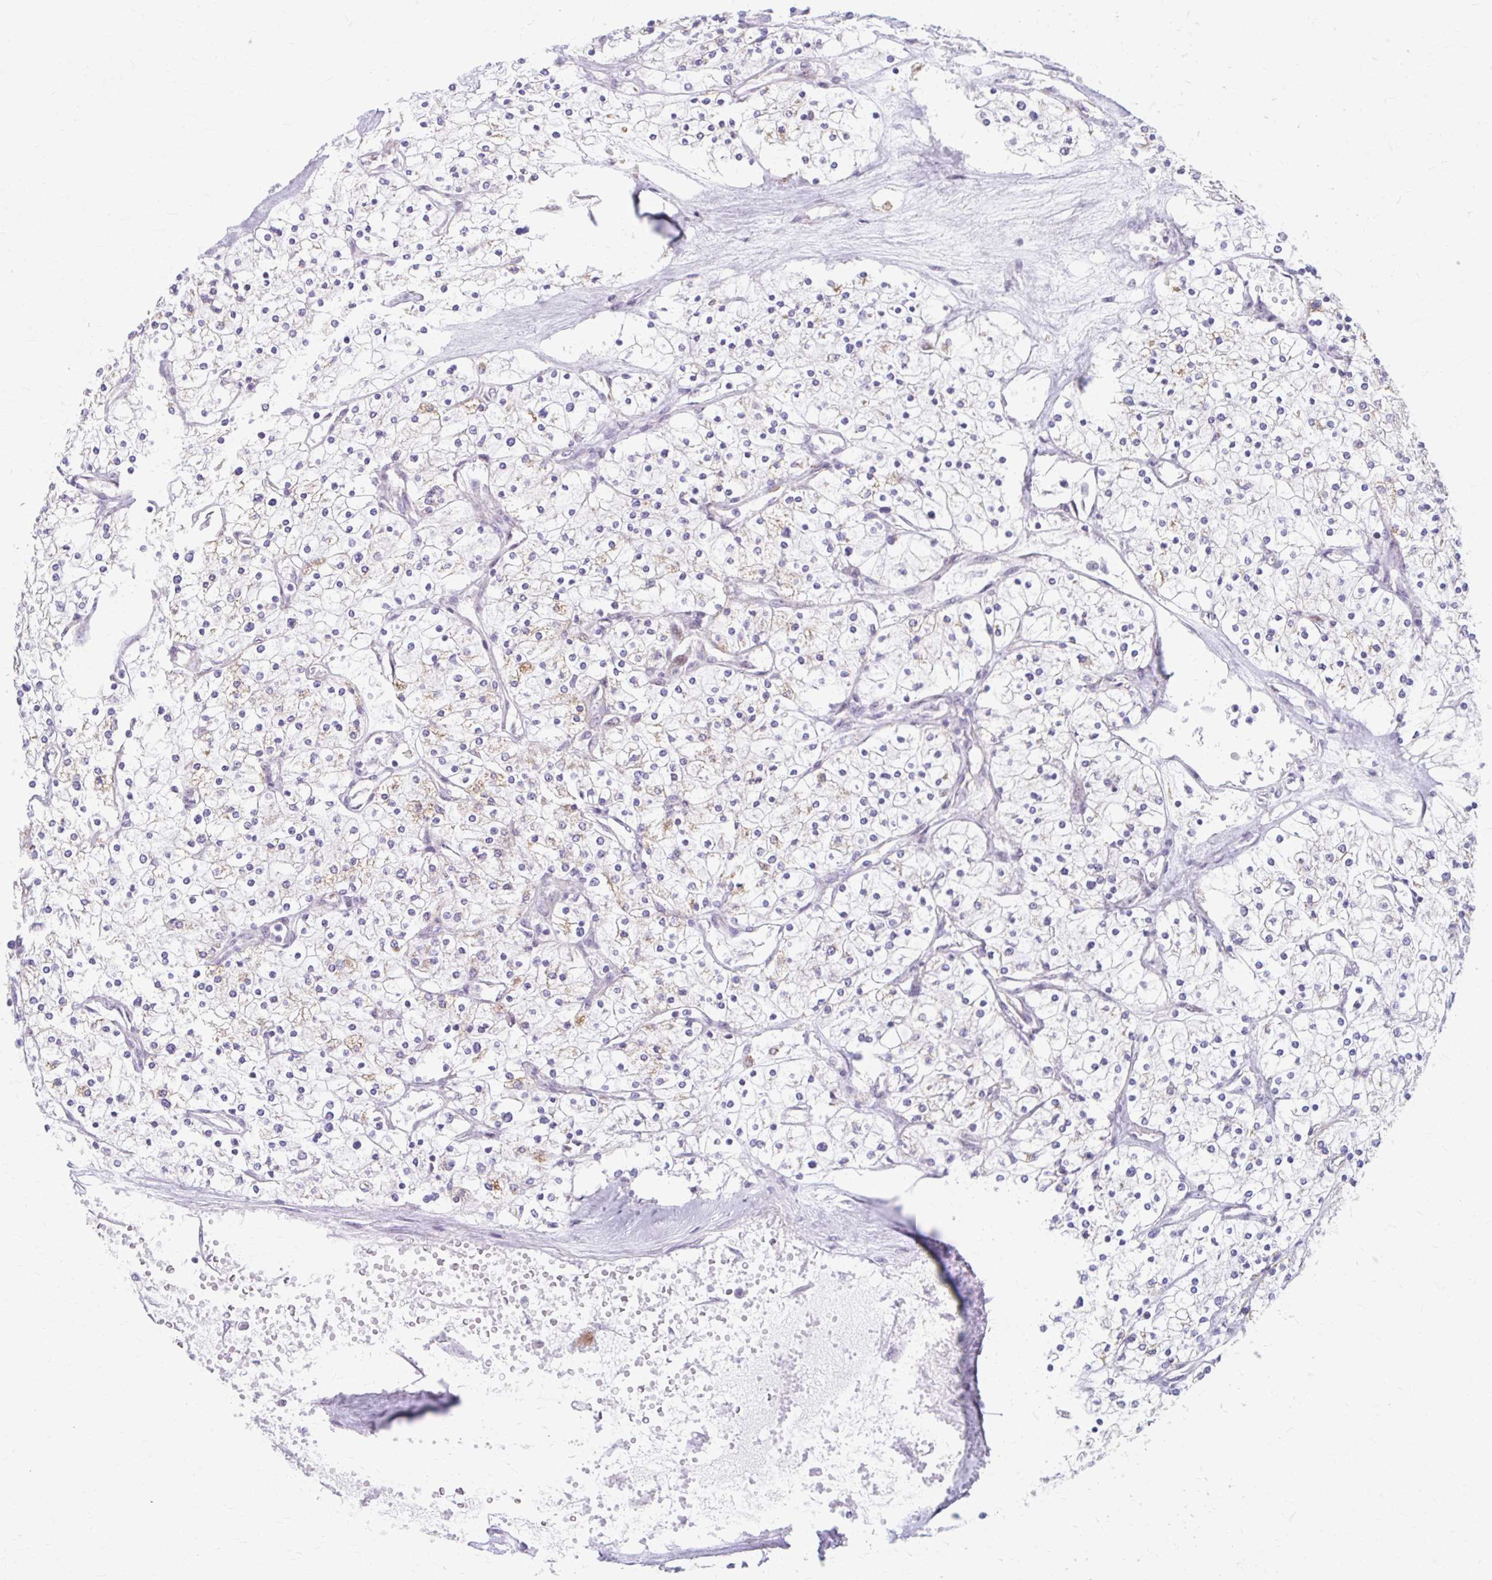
{"staining": {"intensity": "weak", "quantity": "25%-75%", "location": "cytoplasmic/membranous"}, "tissue": "renal cancer", "cell_type": "Tumor cells", "image_type": "cancer", "snomed": [{"axis": "morphology", "description": "Adenocarcinoma, NOS"}, {"axis": "topography", "description": "Kidney"}], "caption": "The histopathology image reveals immunohistochemical staining of renal cancer. There is weak cytoplasmic/membranous expression is identified in approximately 25%-75% of tumor cells.", "gene": "BEAN1", "patient": {"sex": "male", "age": 80}}